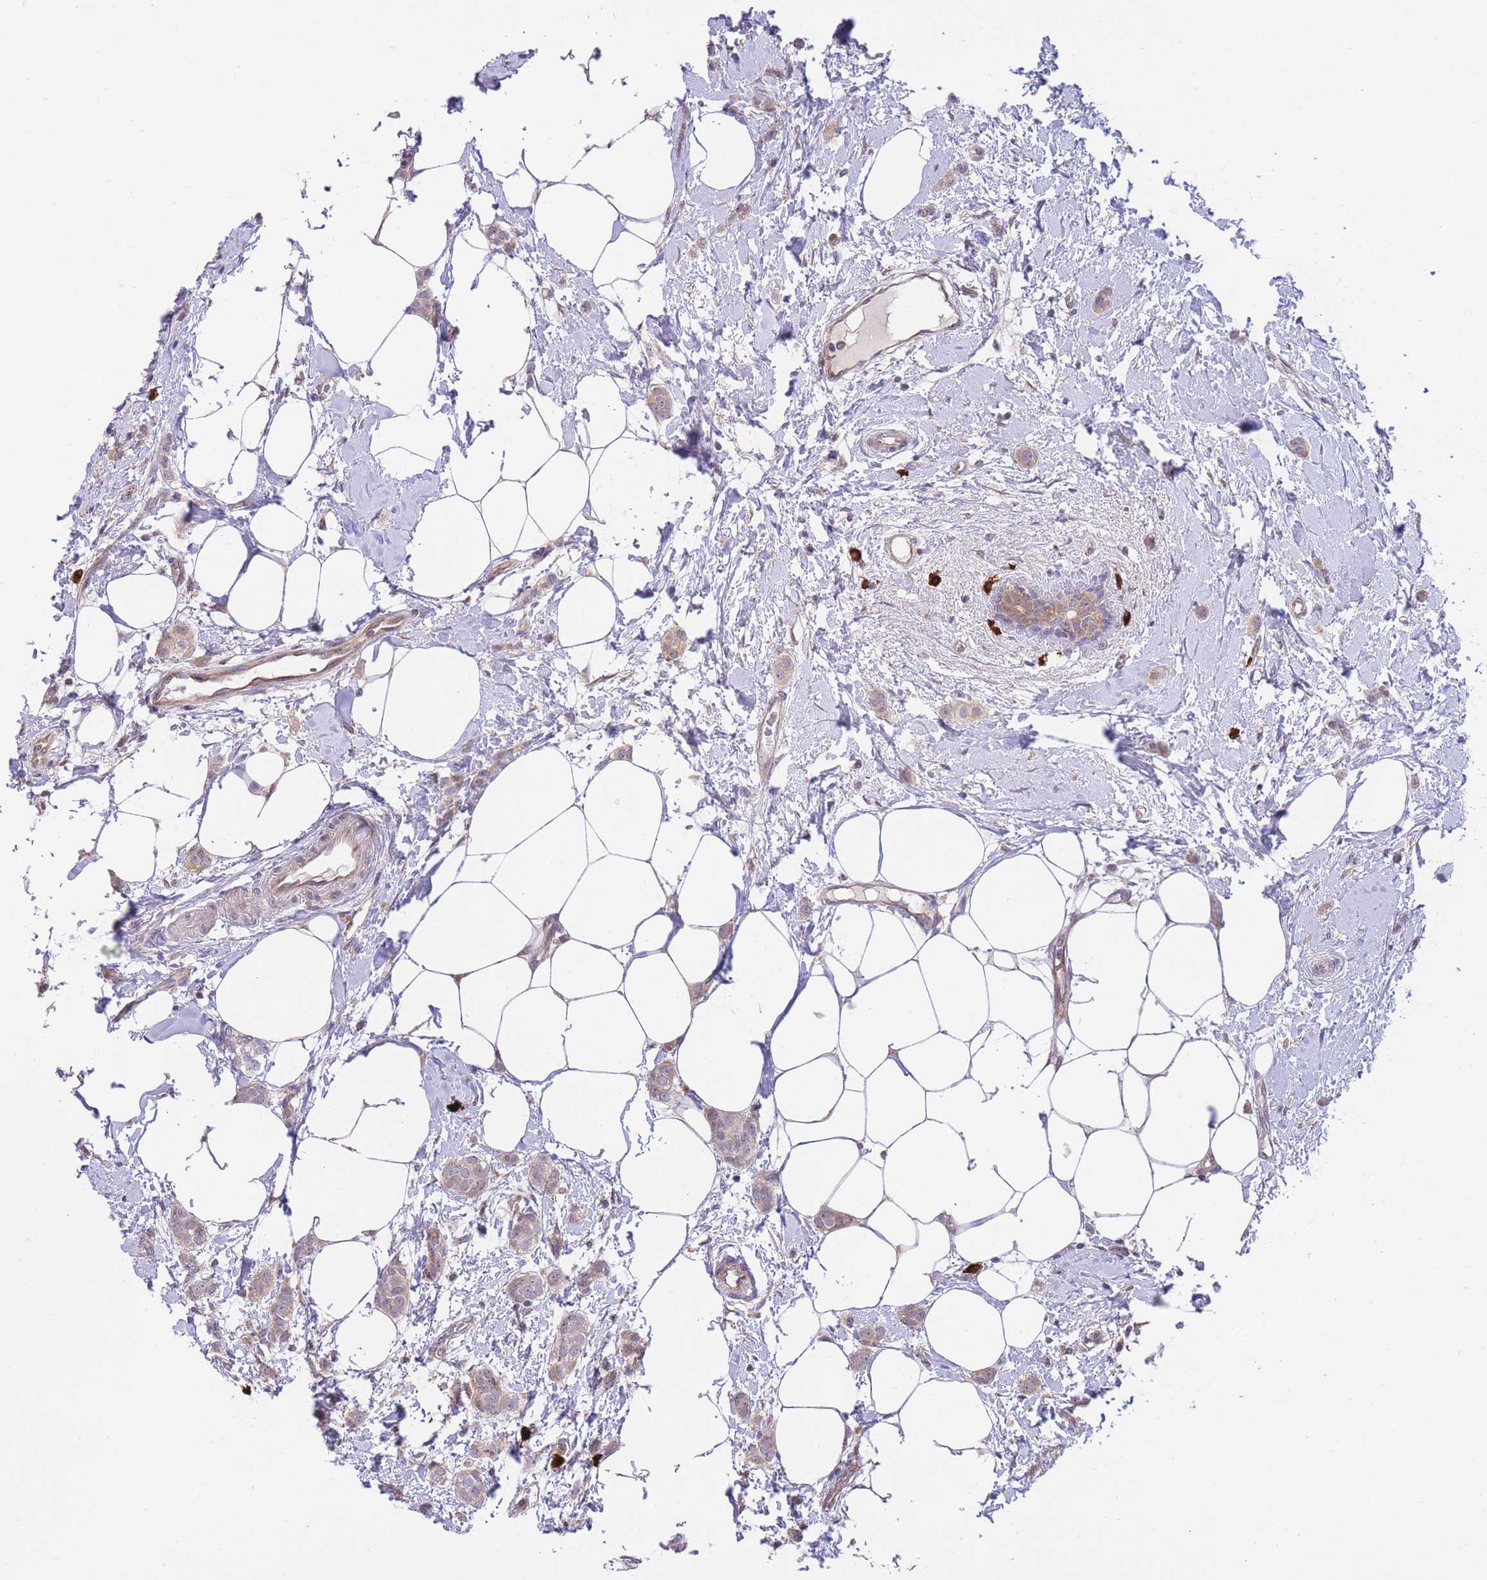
{"staining": {"intensity": "weak", "quantity": ">75%", "location": "cytoplasmic/membranous"}, "tissue": "breast cancer", "cell_type": "Tumor cells", "image_type": "cancer", "snomed": [{"axis": "morphology", "description": "Duct carcinoma"}, {"axis": "topography", "description": "Breast"}], "caption": "Breast infiltrating ductal carcinoma stained for a protein displays weak cytoplasmic/membranous positivity in tumor cells.", "gene": "EXOSC8", "patient": {"sex": "female", "age": 72}}